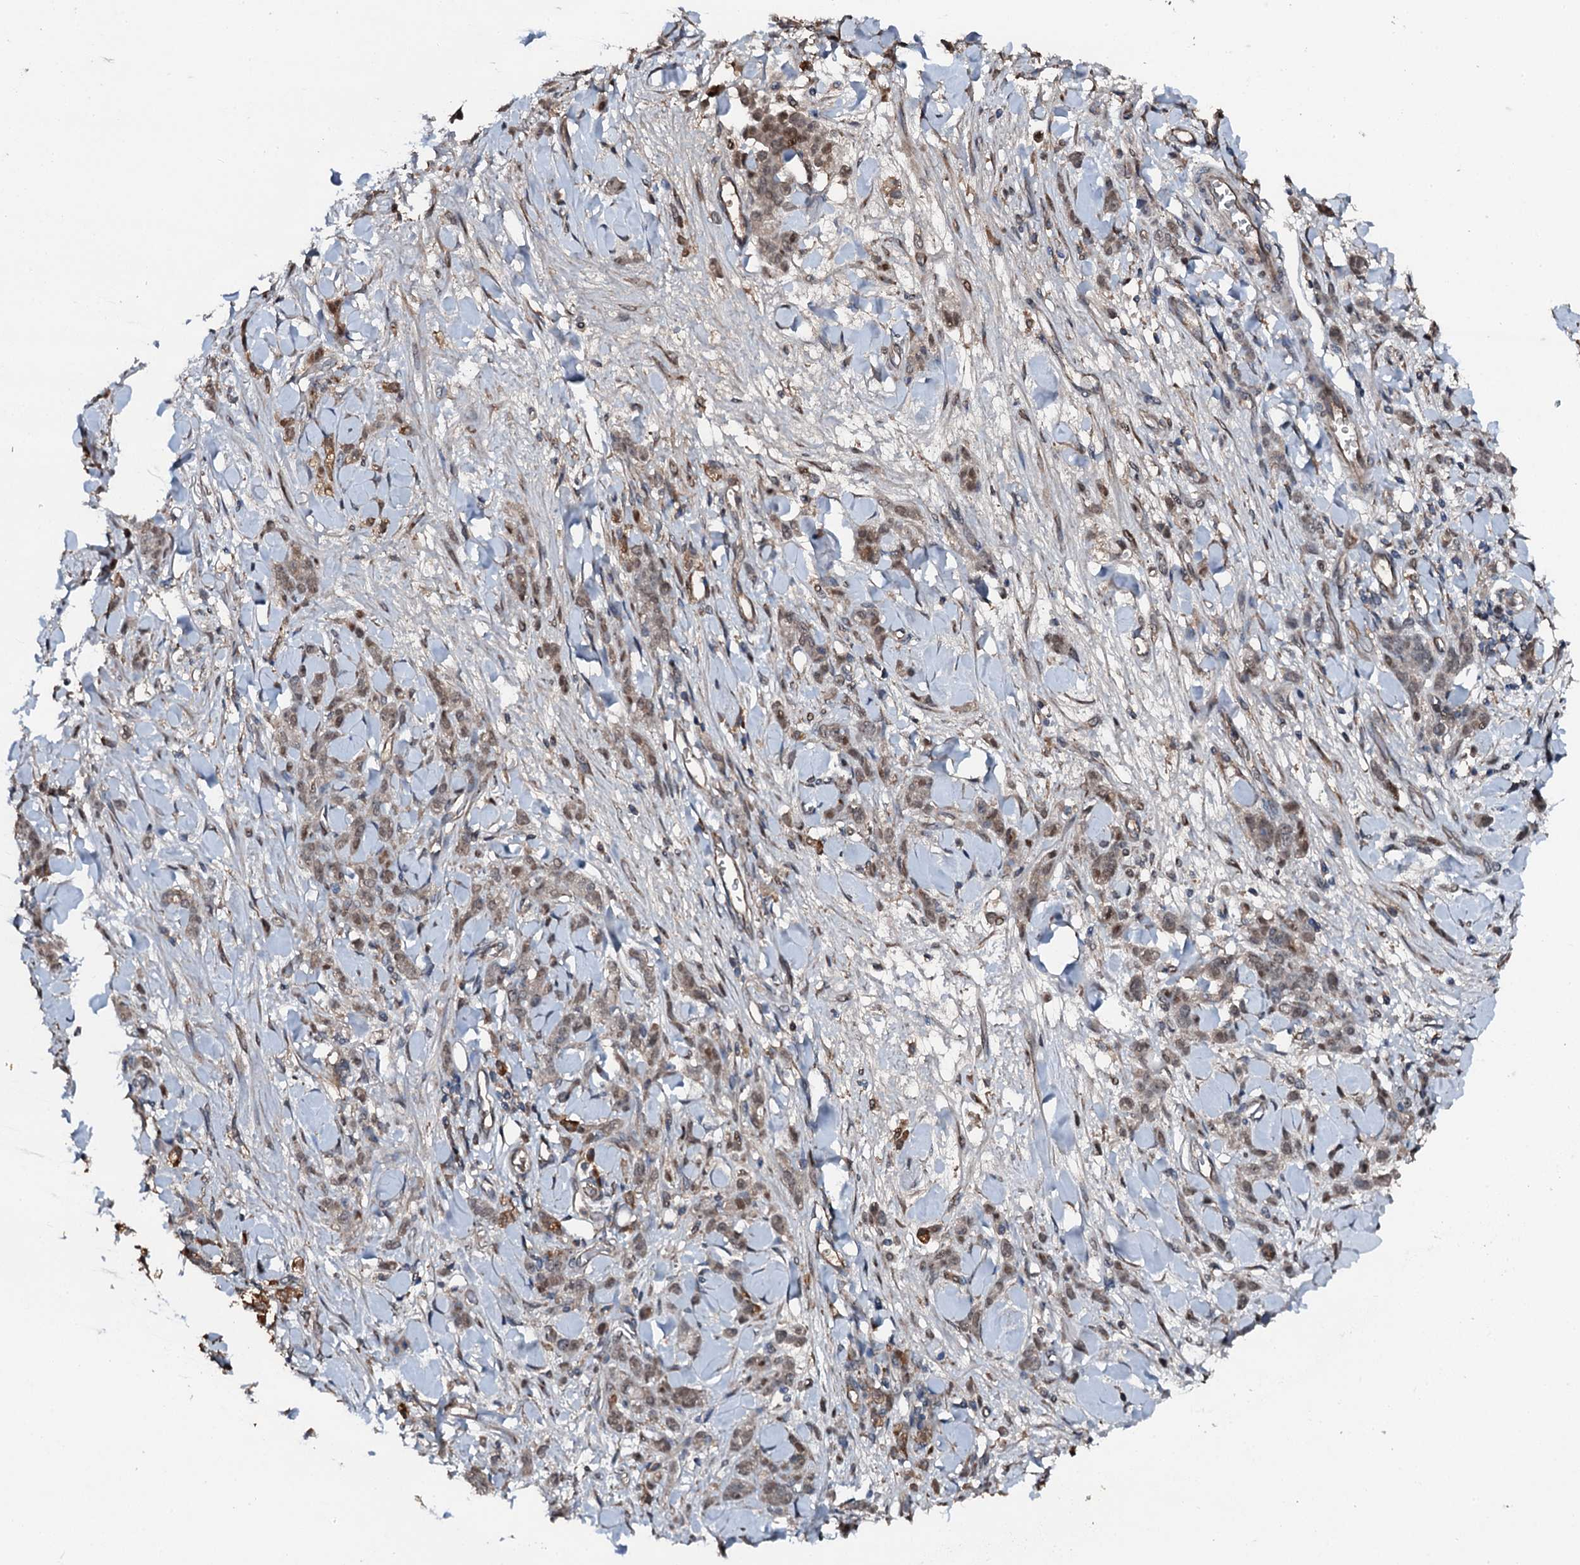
{"staining": {"intensity": "weak", "quantity": ">75%", "location": "cytoplasmic/membranous,nuclear"}, "tissue": "stomach cancer", "cell_type": "Tumor cells", "image_type": "cancer", "snomed": [{"axis": "morphology", "description": "Normal tissue, NOS"}, {"axis": "morphology", "description": "Adenocarcinoma, NOS"}, {"axis": "topography", "description": "Stomach"}], "caption": "A brown stain highlights weak cytoplasmic/membranous and nuclear positivity of a protein in human stomach cancer (adenocarcinoma) tumor cells. The staining is performed using DAB brown chromogen to label protein expression. The nuclei are counter-stained blue using hematoxylin.", "gene": "FLYWCH1", "patient": {"sex": "male", "age": 82}}